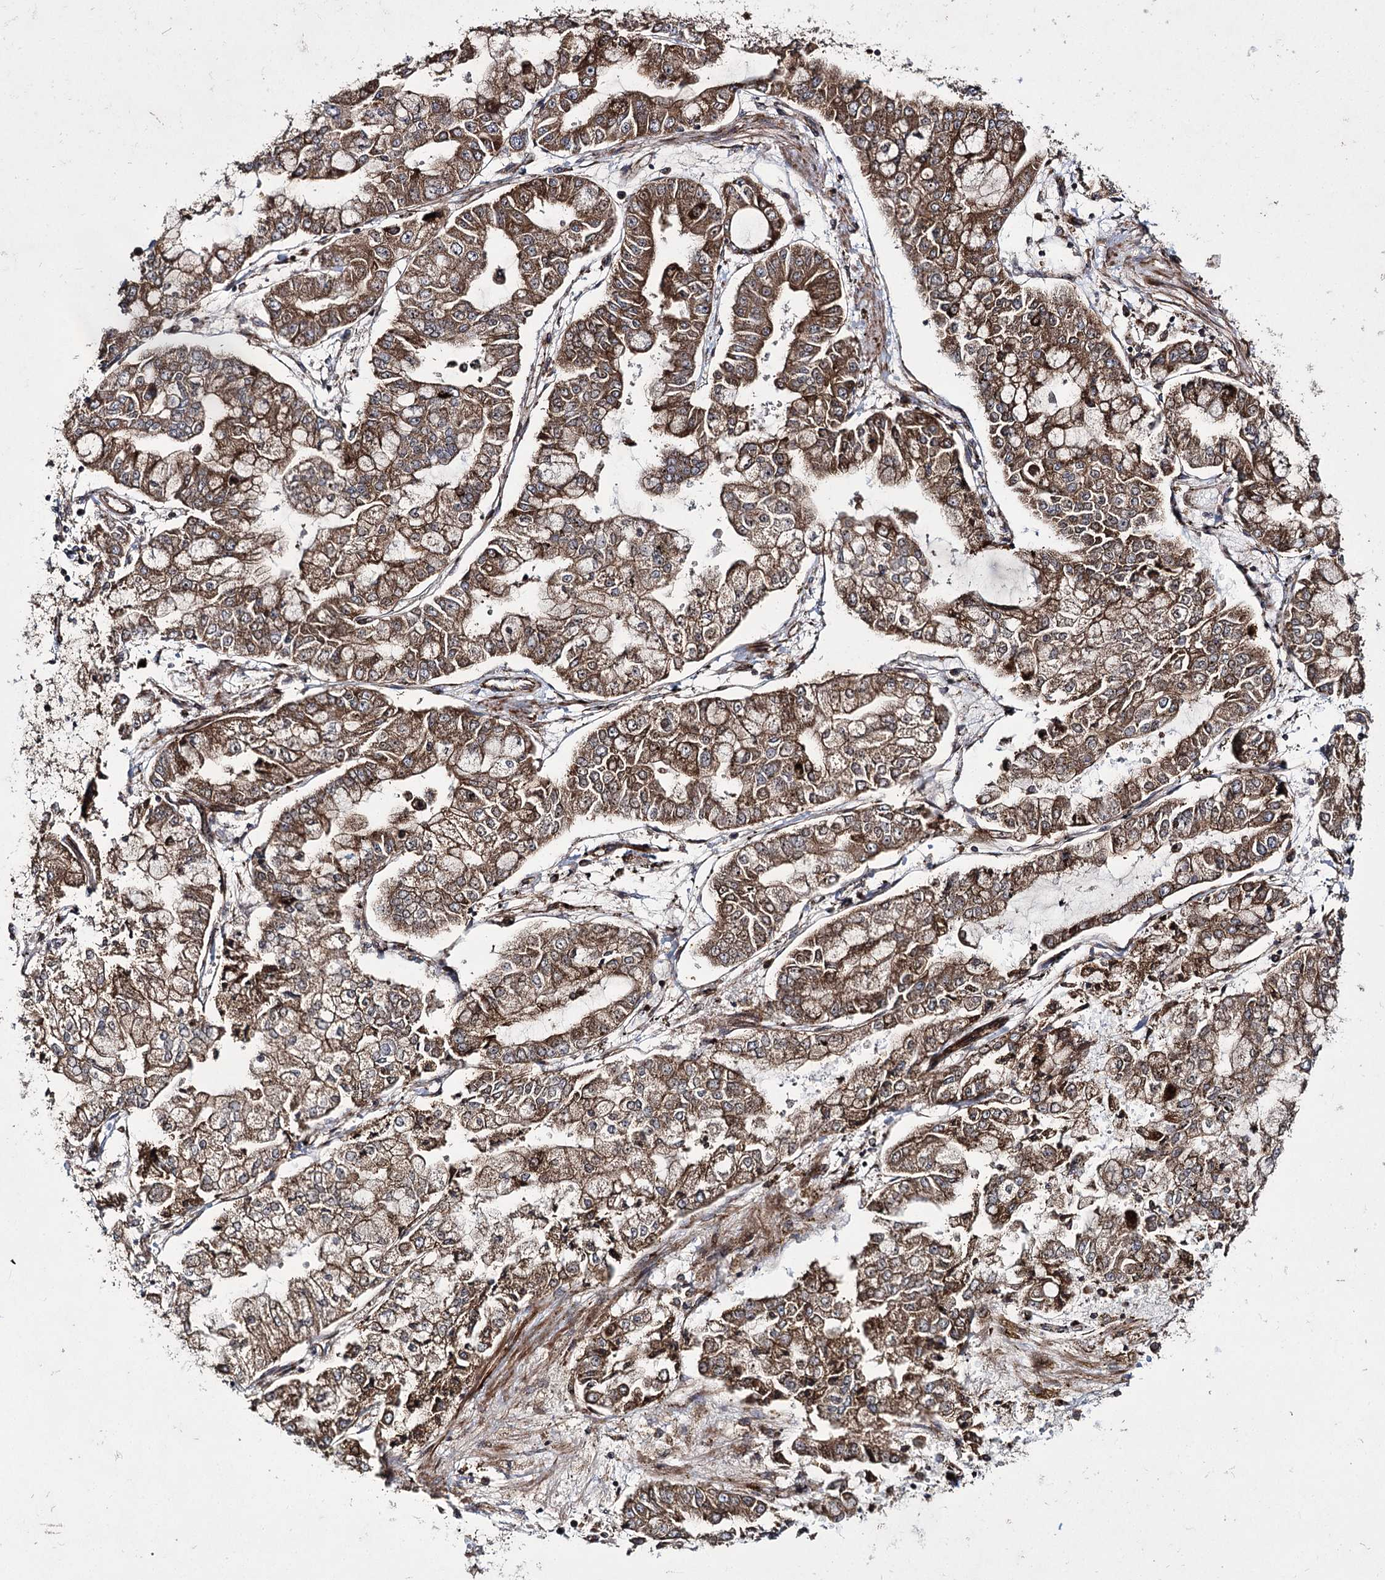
{"staining": {"intensity": "moderate", "quantity": ">75%", "location": "cytoplasmic/membranous"}, "tissue": "stomach cancer", "cell_type": "Tumor cells", "image_type": "cancer", "snomed": [{"axis": "morphology", "description": "Adenocarcinoma, NOS"}, {"axis": "topography", "description": "Stomach"}], "caption": "Stomach cancer tissue displays moderate cytoplasmic/membranous staining in approximately >75% of tumor cells, visualized by immunohistochemistry. (DAB = brown stain, brightfield microscopy at high magnification).", "gene": "HECTD2", "patient": {"sex": "male", "age": 76}}